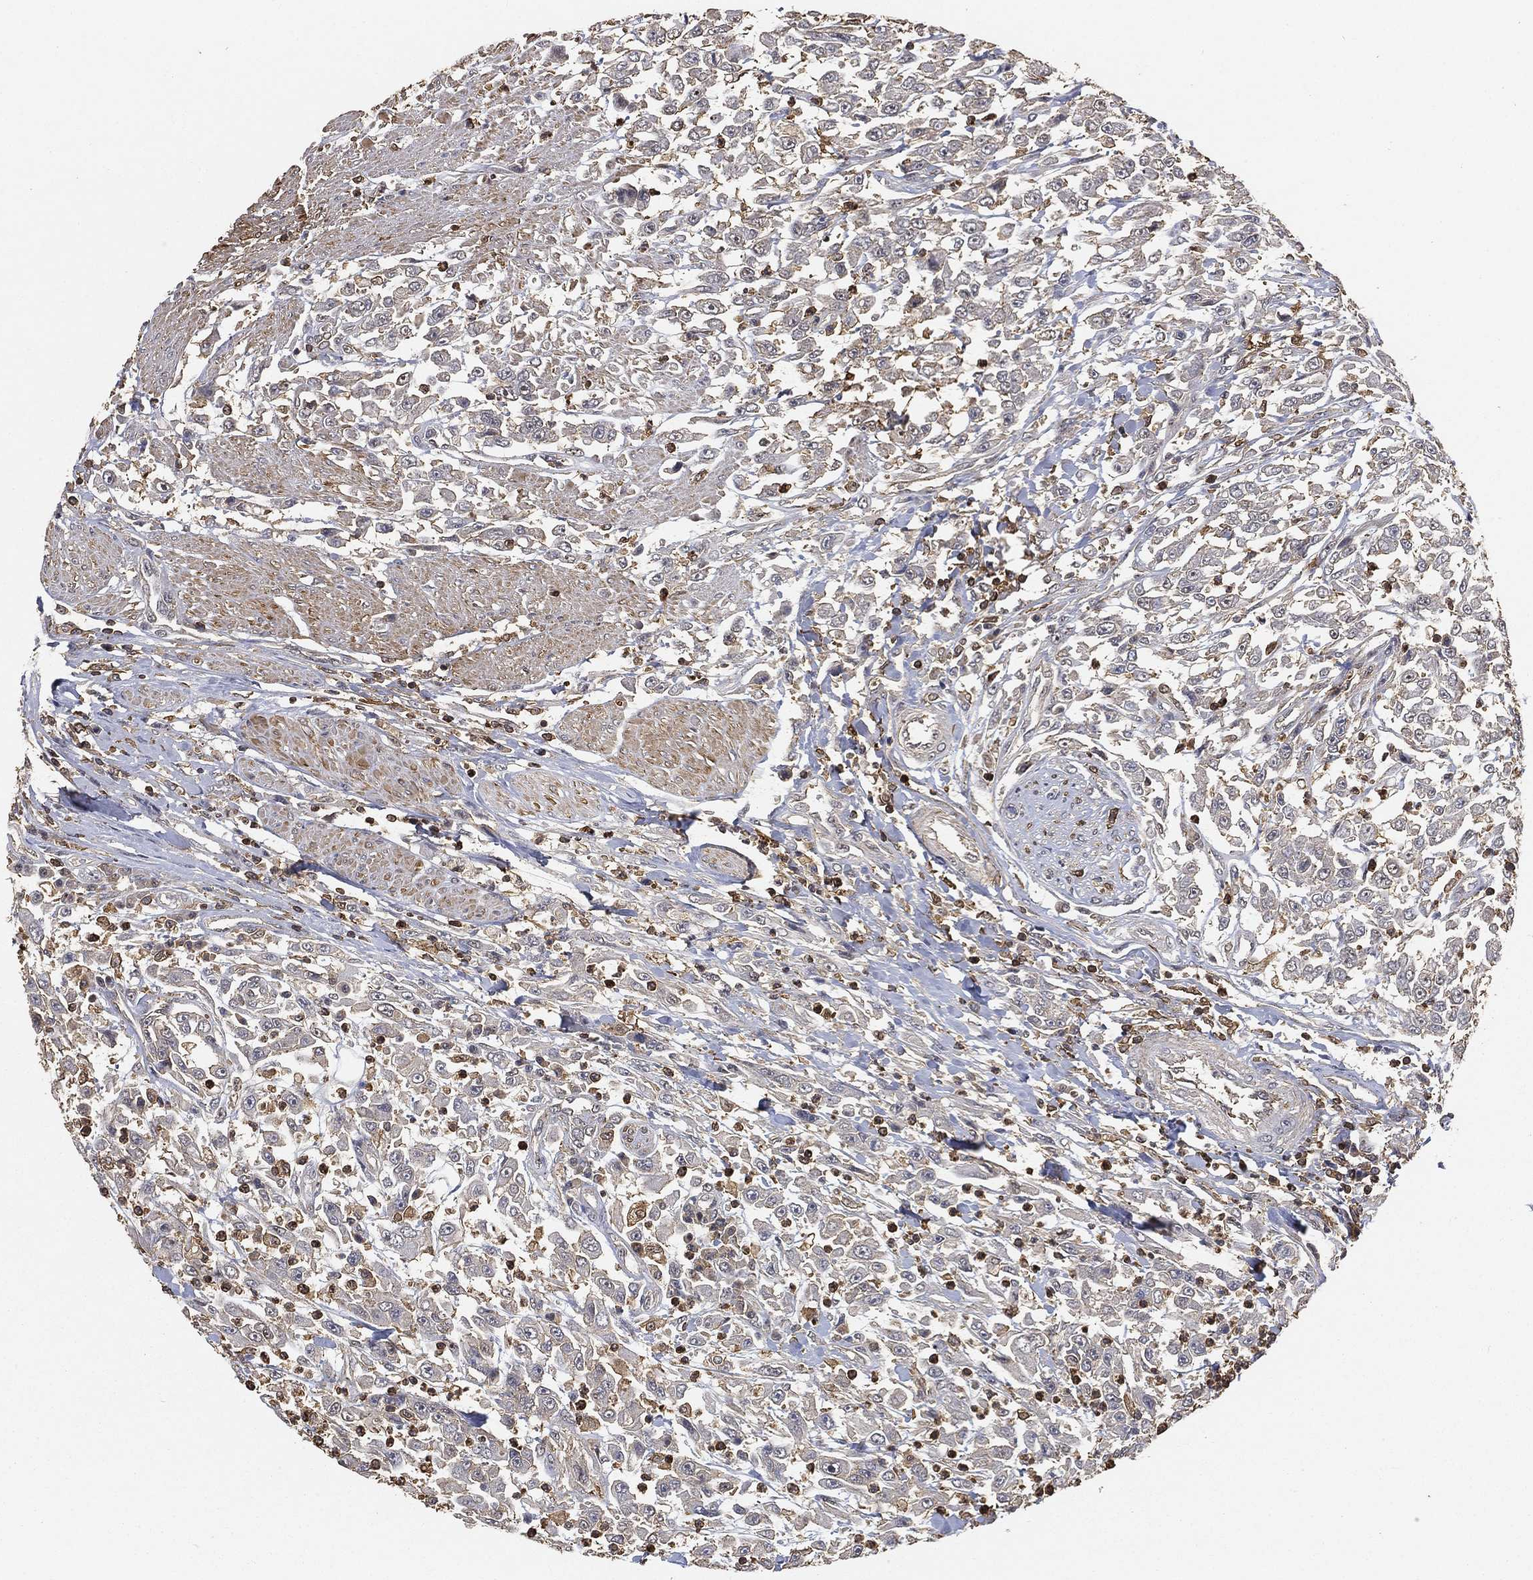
{"staining": {"intensity": "negative", "quantity": "none", "location": "none"}, "tissue": "urothelial cancer", "cell_type": "Tumor cells", "image_type": "cancer", "snomed": [{"axis": "morphology", "description": "Urothelial carcinoma, High grade"}, {"axis": "topography", "description": "Urinary bladder"}], "caption": "Tumor cells show no significant protein expression in urothelial cancer. (DAB (3,3'-diaminobenzidine) IHC with hematoxylin counter stain).", "gene": "CRYL1", "patient": {"sex": "male", "age": 46}}